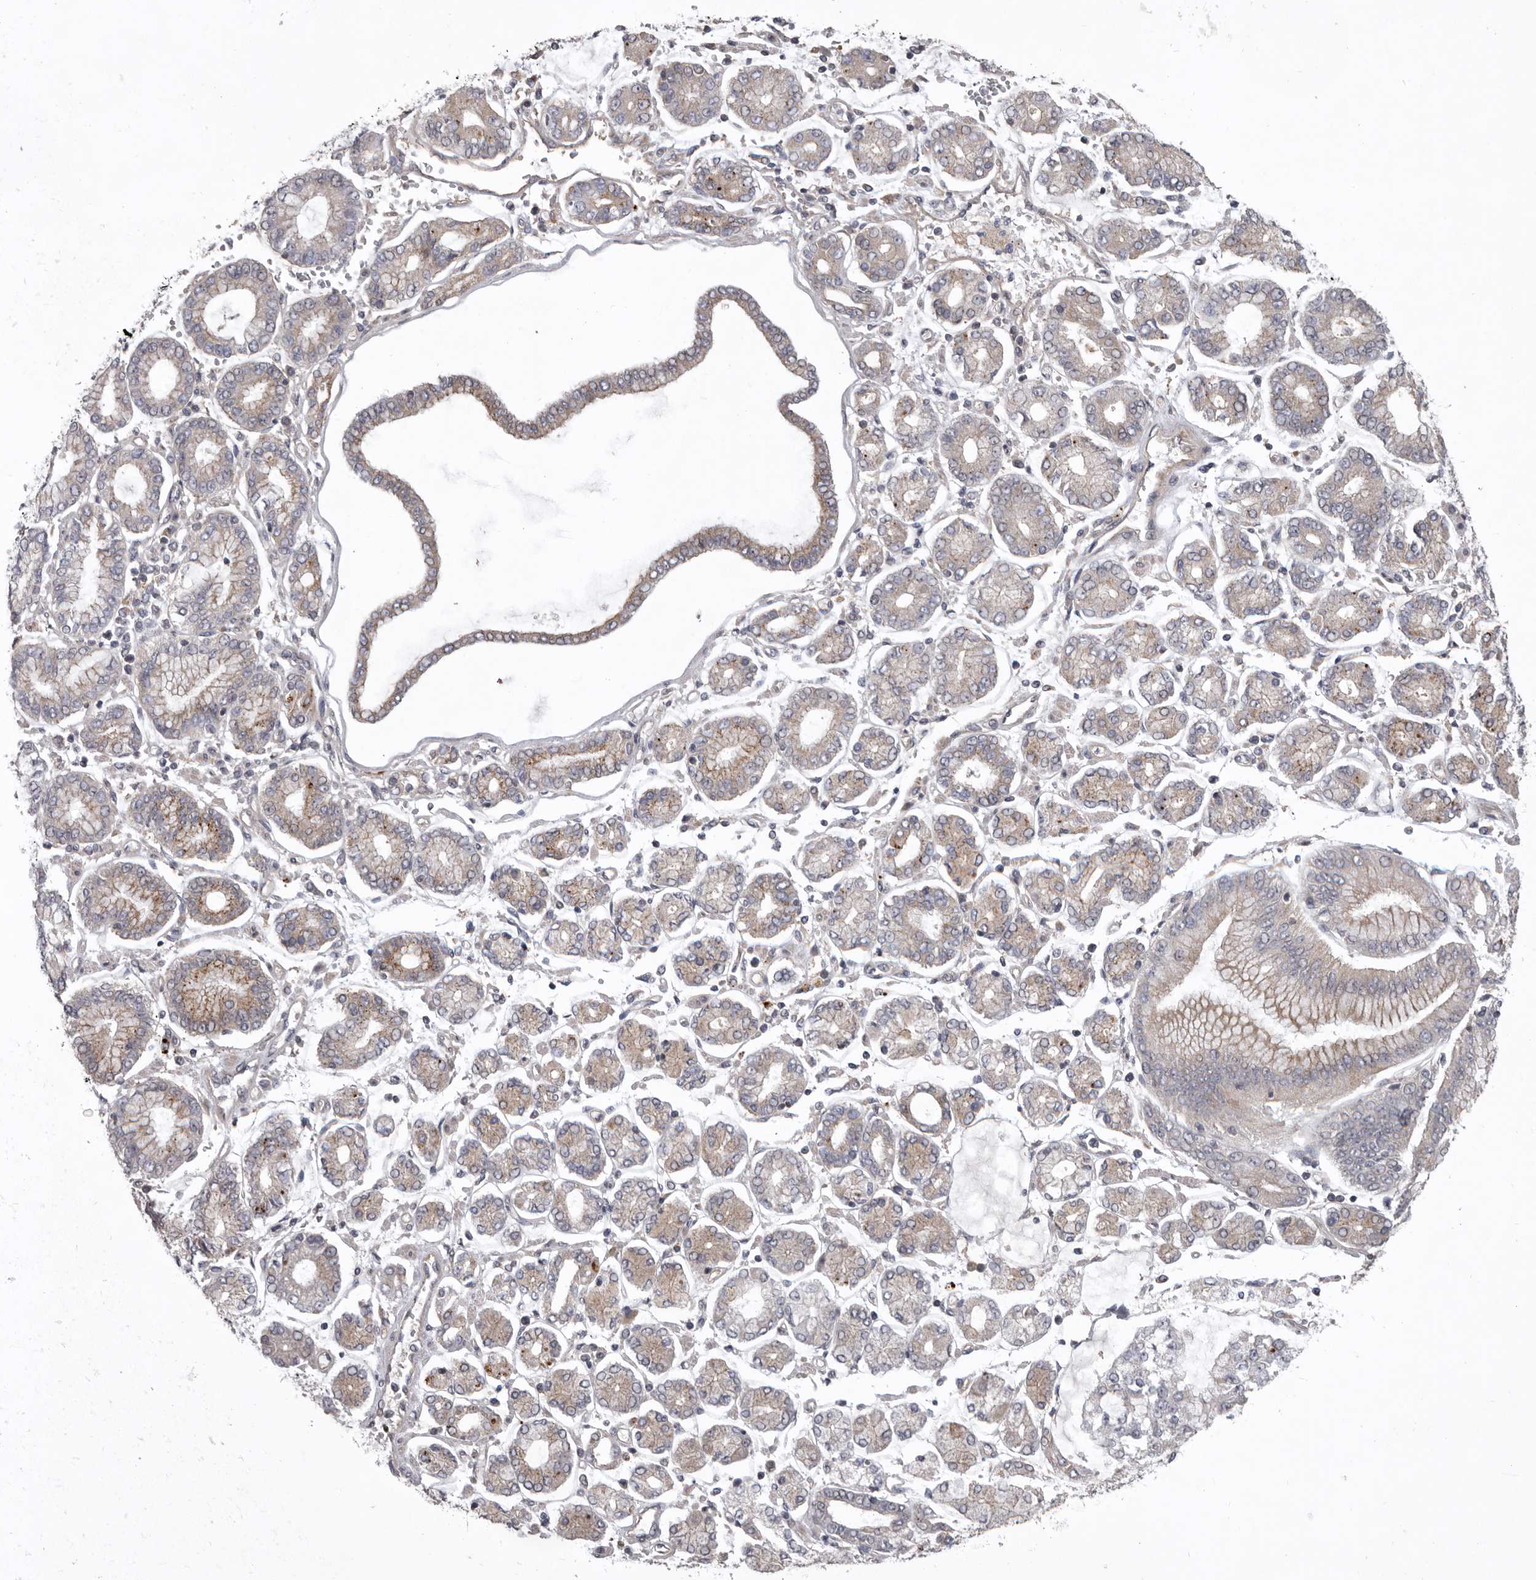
{"staining": {"intensity": "weak", "quantity": "25%-75%", "location": "cytoplasmic/membranous"}, "tissue": "stomach cancer", "cell_type": "Tumor cells", "image_type": "cancer", "snomed": [{"axis": "morphology", "description": "Adenocarcinoma, NOS"}, {"axis": "topography", "description": "Stomach"}], "caption": "Stomach adenocarcinoma stained with DAB (3,3'-diaminobenzidine) immunohistochemistry demonstrates low levels of weak cytoplasmic/membranous positivity in approximately 25%-75% of tumor cells.", "gene": "WDR47", "patient": {"sex": "male", "age": 76}}